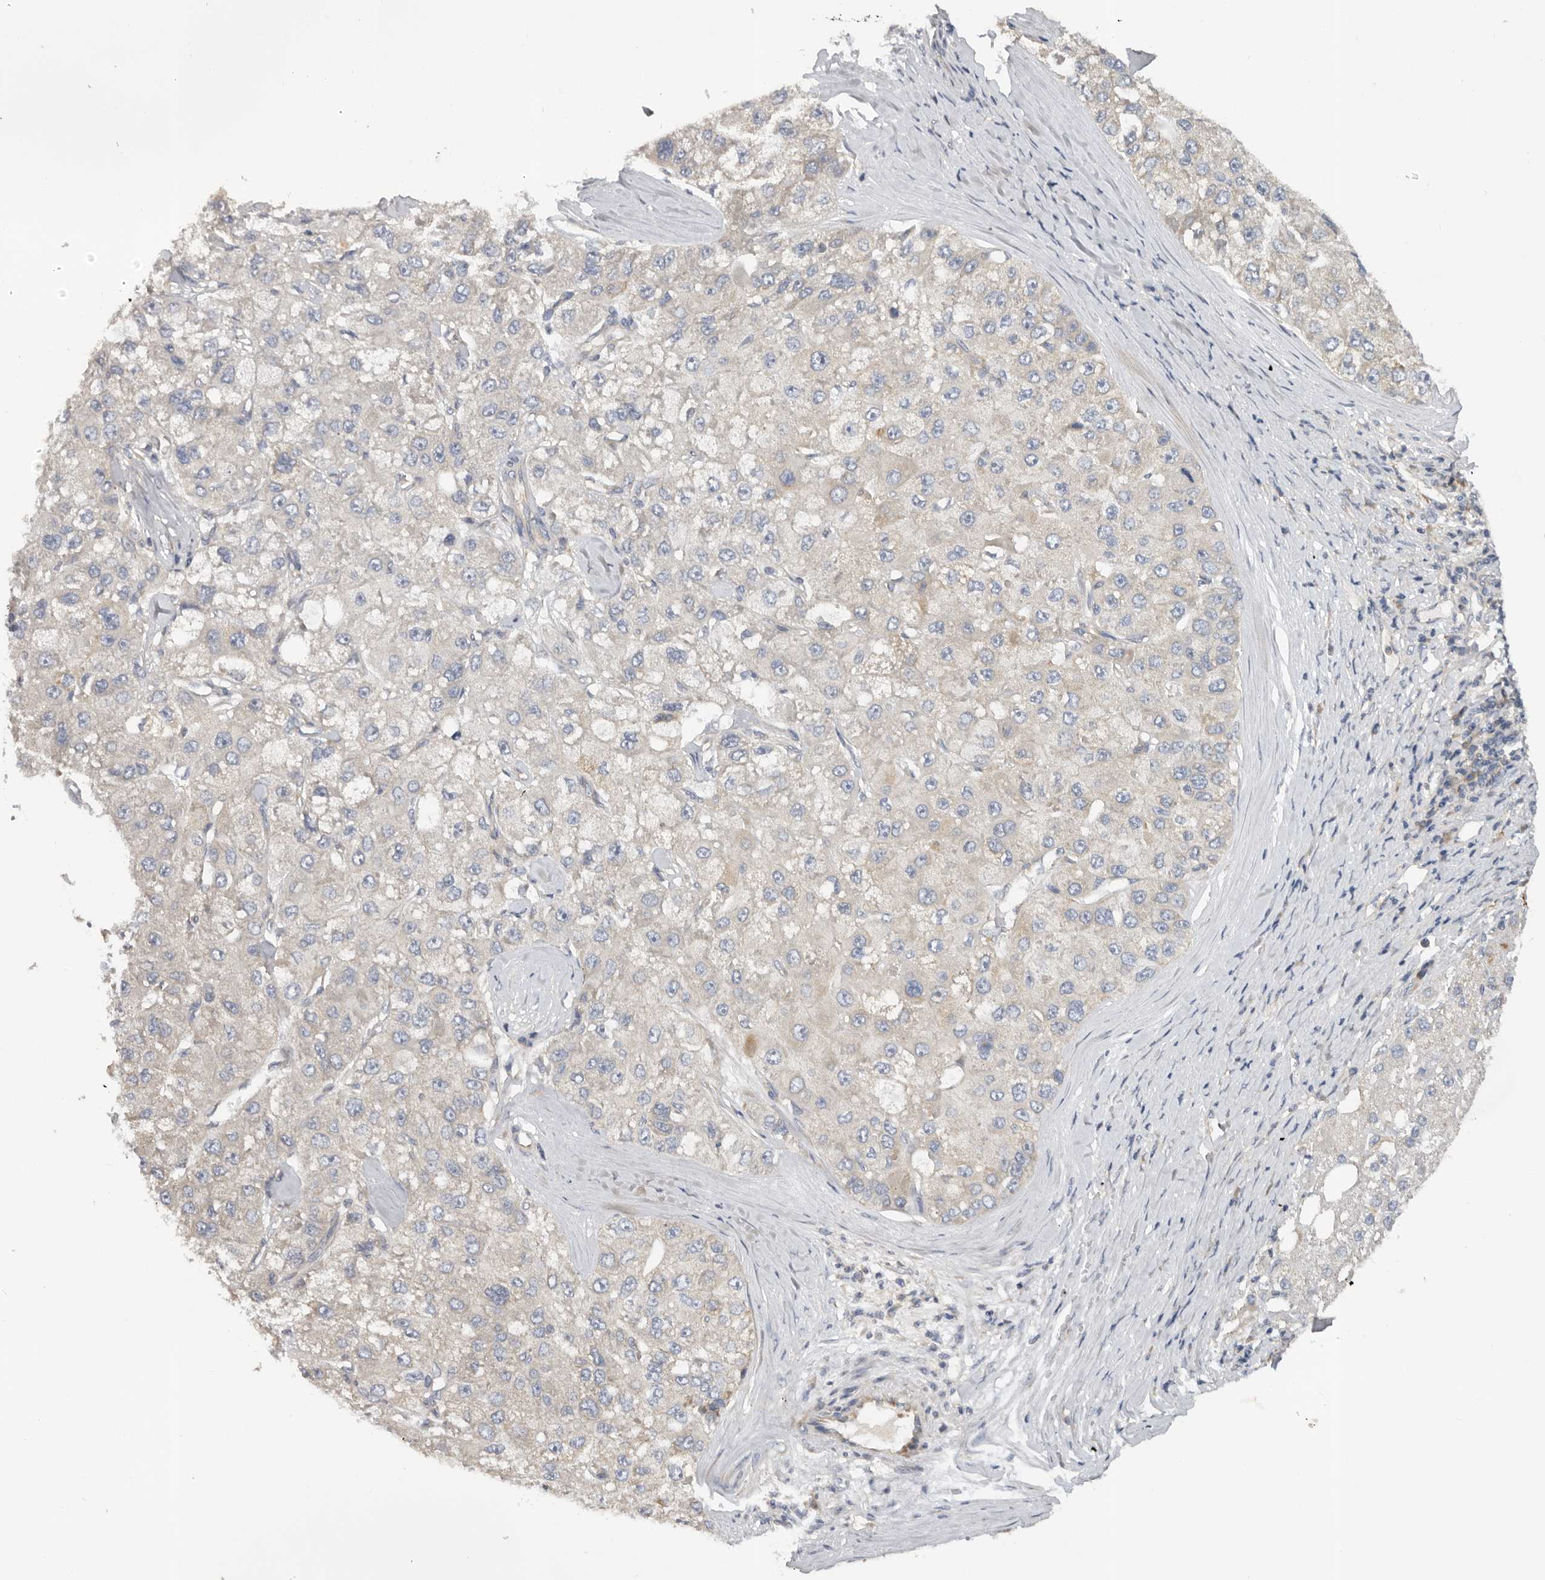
{"staining": {"intensity": "negative", "quantity": "none", "location": "none"}, "tissue": "liver cancer", "cell_type": "Tumor cells", "image_type": "cancer", "snomed": [{"axis": "morphology", "description": "Carcinoma, Hepatocellular, NOS"}, {"axis": "topography", "description": "Liver"}], "caption": "A photomicrograph of human hepatocellular carcinoma (liver) is negative for staining in tumor cells.", "gene": "PPP1R42", "patient": {"sex": "male", "age": 80}}